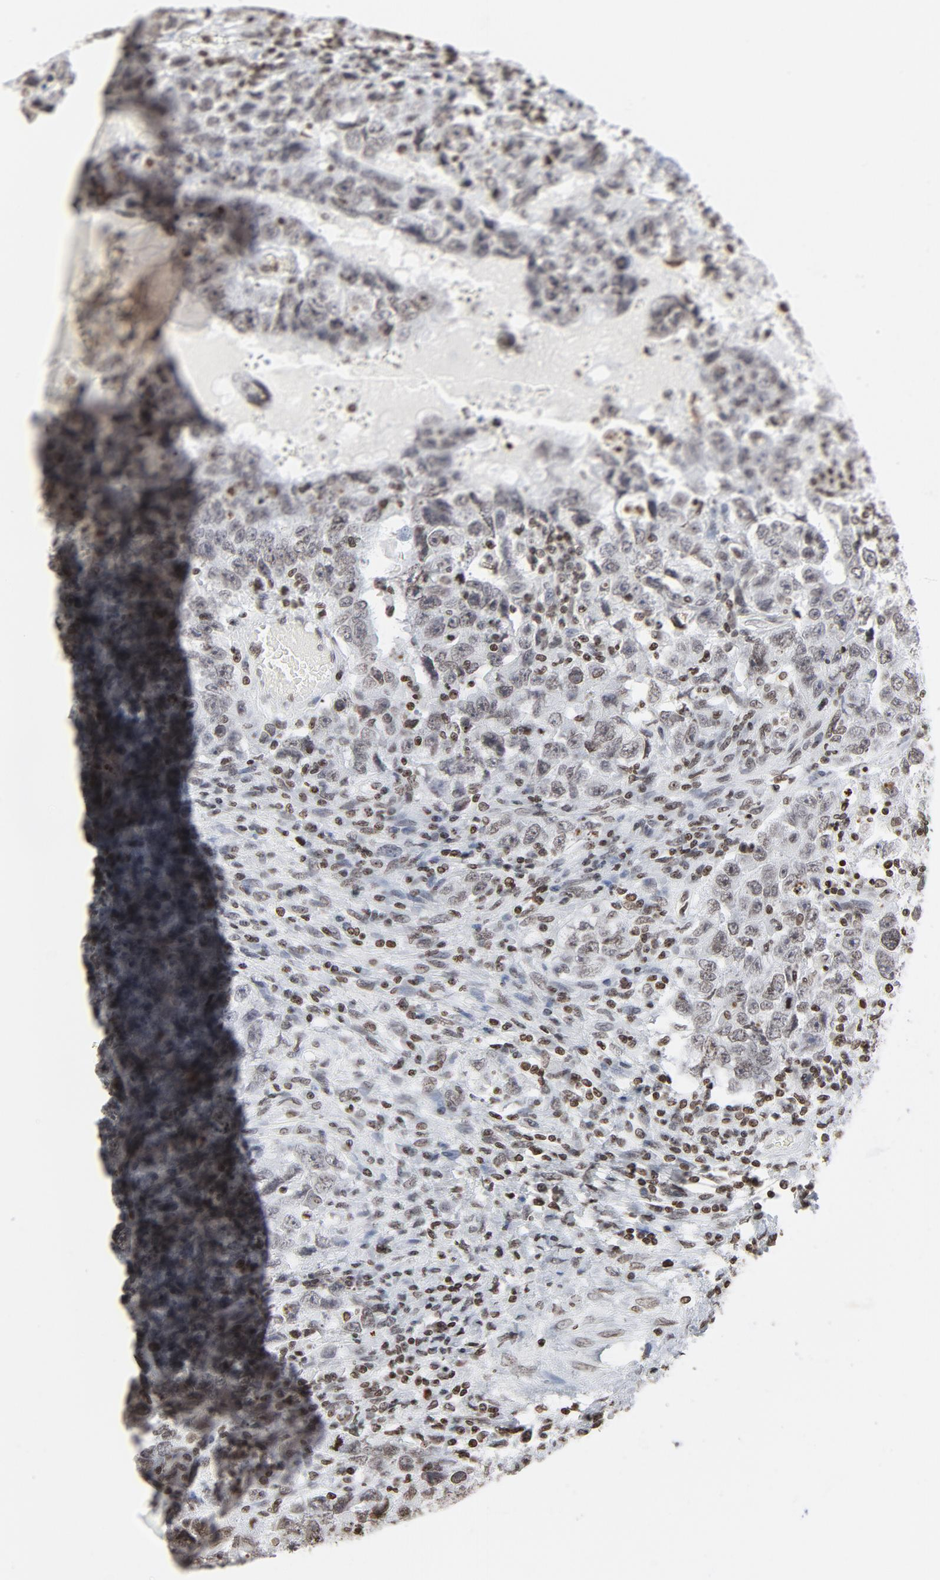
{"staining": {"intensity": "weak", "quantity": ">75%", "location": "nuclear"}, "tissue": "testis cancer", "cell_type": "Tumor cells", "image_type": "cancer", "snomed": [{"axis": "morphology", "description": "Carcinoma, Embryonal, NOS"}, {"axis": "topography", "description": "Testis"}], "caption": "Immunohistochemical staining of human embryonal carcinoma (testis) exhibits low levels of weak nuclear protein staining in approximately >75% of tumor cells. Immunohistochemistry (ihc) stains the protein in brown and the nuclei are stained blue.", "gene": "H2AC12", "patient": {"sex": "male", "age": 26}}